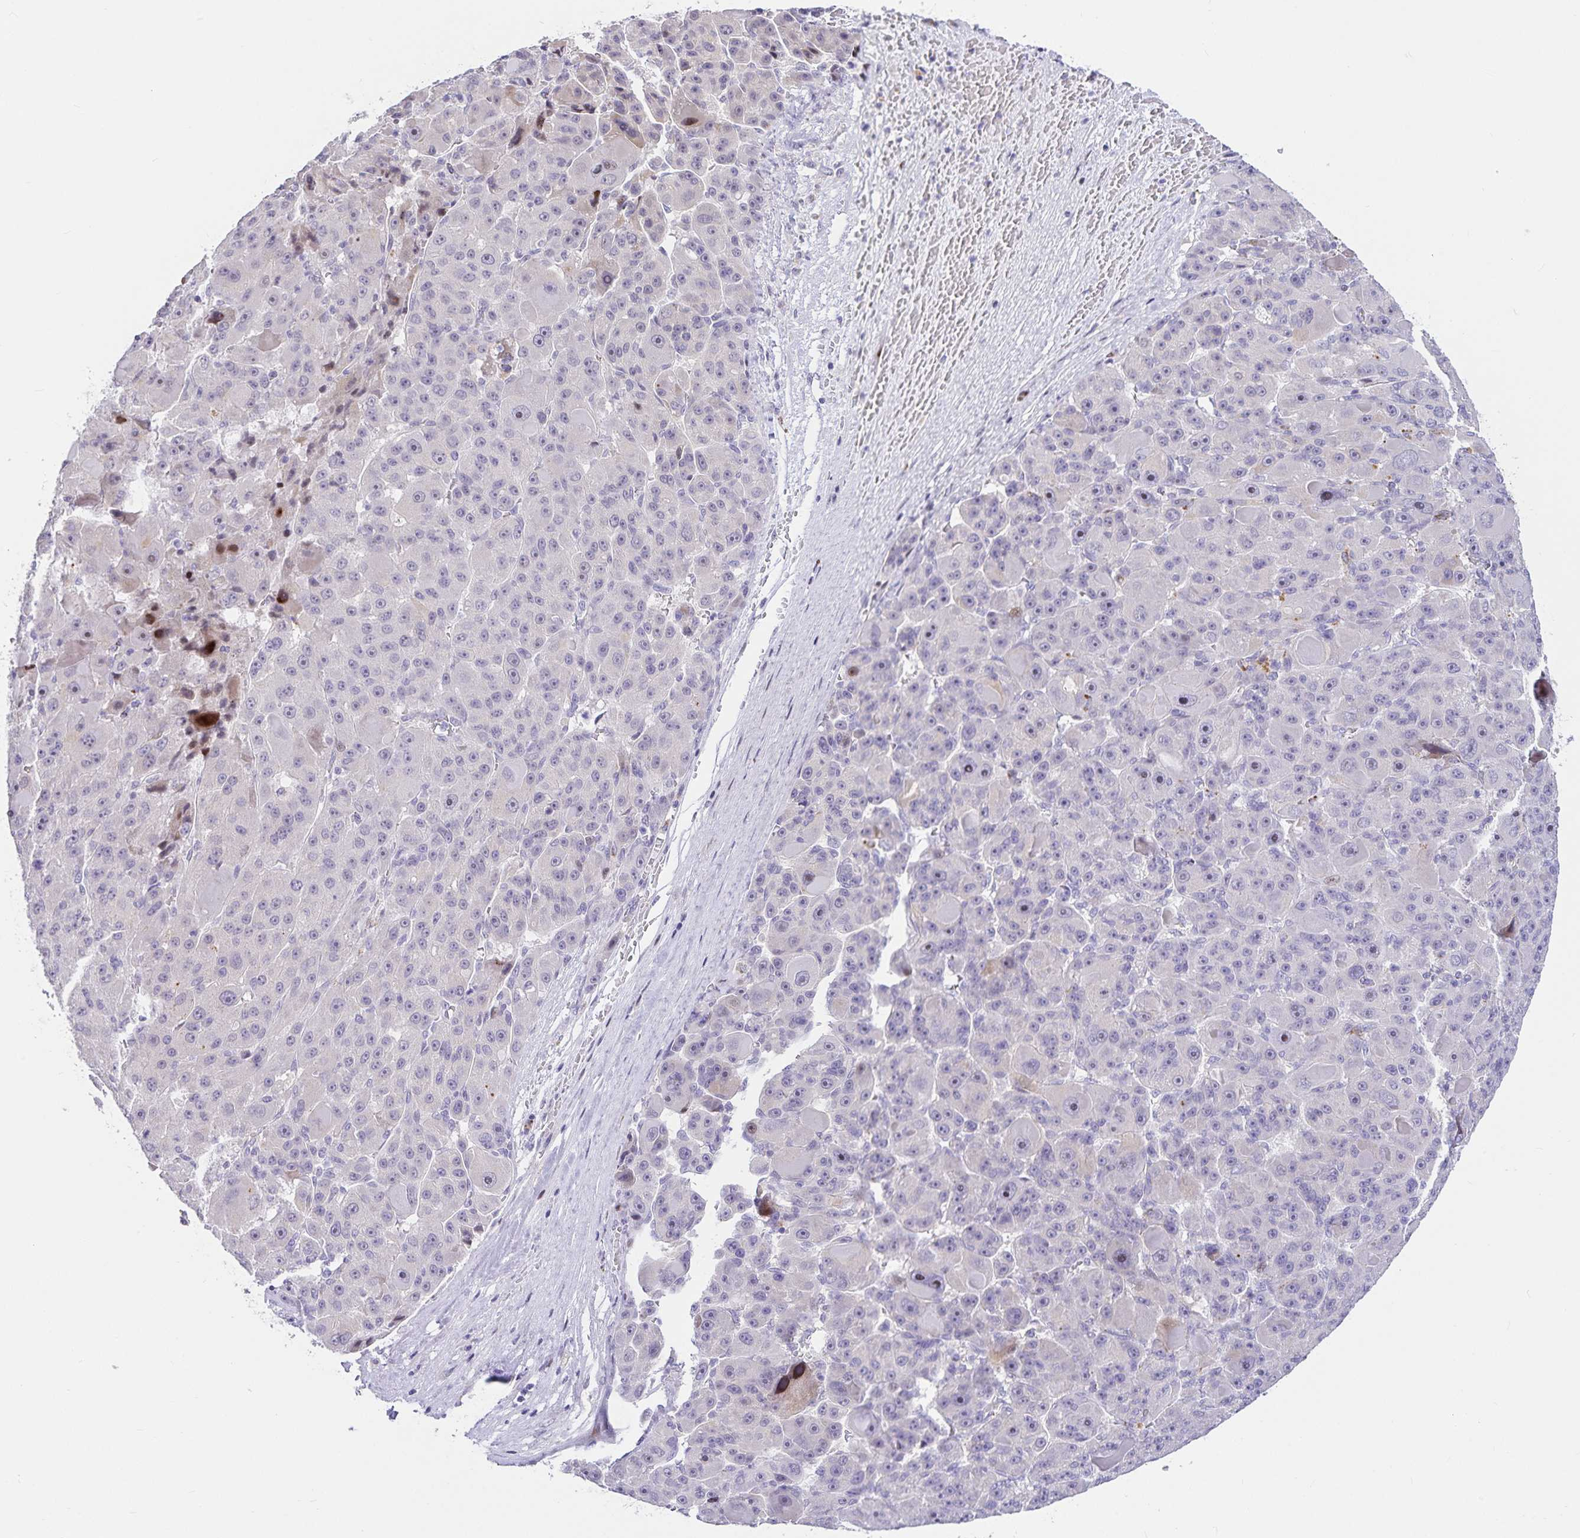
{"staining": {"intensity": "negative", "quantity": "none", "location": "none"}, "tissue": "liver cancer", "cell_type": "Tumor cells", "image_type": "cancer", "snomed": [{"axis": "morphology", "description": "Carcinoma, Hepatocellular, NOS"}, {"axis": "topography", "description": "Liver"}], "caption": "Liver cancer was stained to show a protein in brown. There is no significant positivity in tumor cells.", "gene": "KBTBD13", "patient": {"sex": "male", "age": 76}}